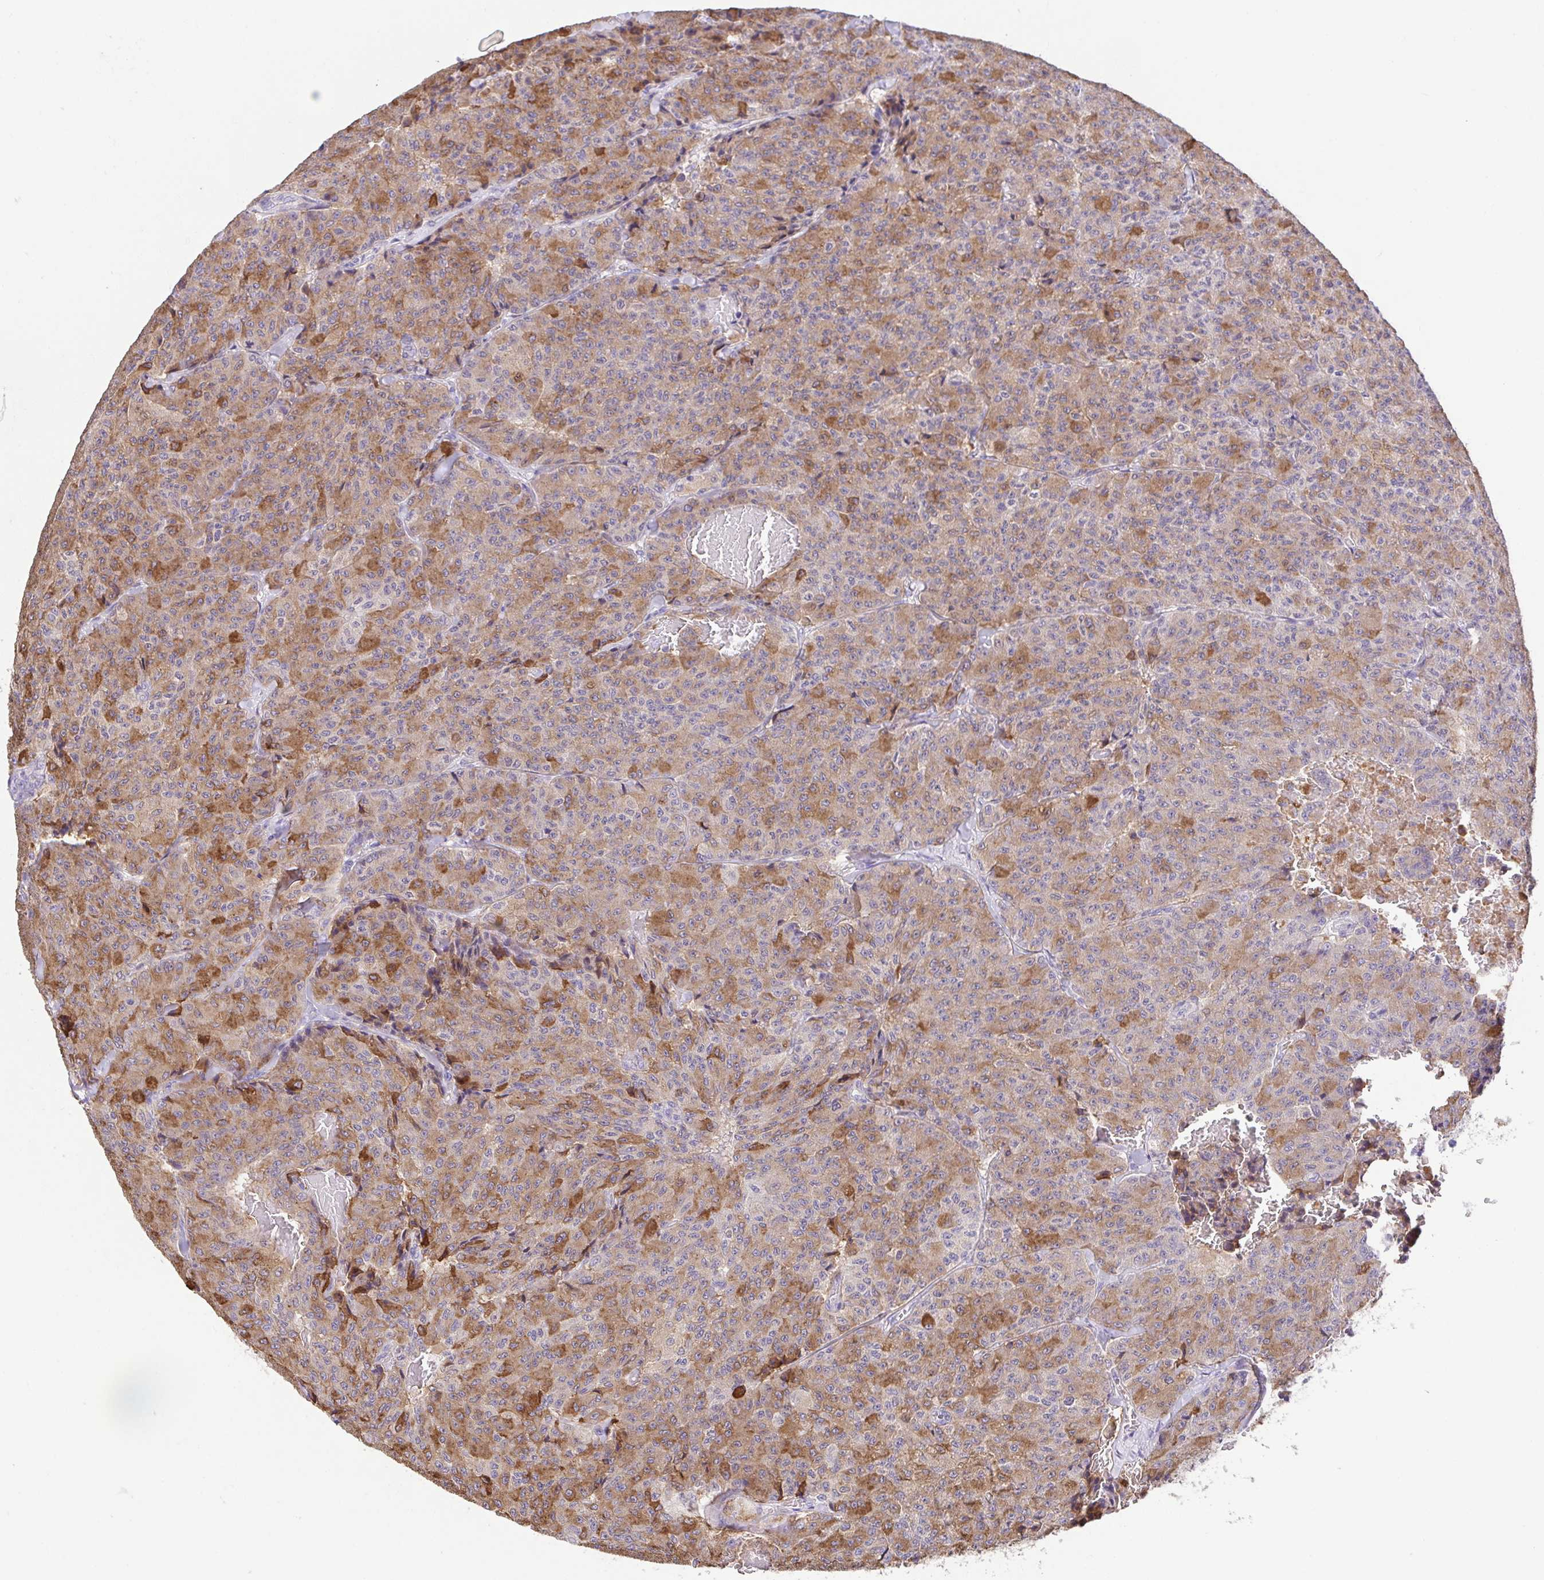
{"staining": {"intensity": "moderate", "quantity": "25%-75%", "location": "cytoplasmic/membranous"}, "tissue": "carcinoid", "cell_type": "Tumor cells", "image_type": "cancer", "snomed": [{"axis": "morphology", "description": "Carcinoid, malignant, NOS"}, {"axis": "topography", "description": "Lung"}], "caption": "High-magnification brightfield microscopy of carcinoid stained with DAB (3,3'-diaminobenzidine) (brown) and counterstained with hematoxylin (blue). tumor cells exhibit moderate cytoplasmic/membranous expression is appreciated in approximately25%-75% of cells. Using DAB (3,3'-diaminobenzidine) (brown) and hematoxylin (blue) stains, captured at high magnification using brightfield microscopy.", "gene": "SLC13A1", "patient": {"sex": "male", "age": 71}}